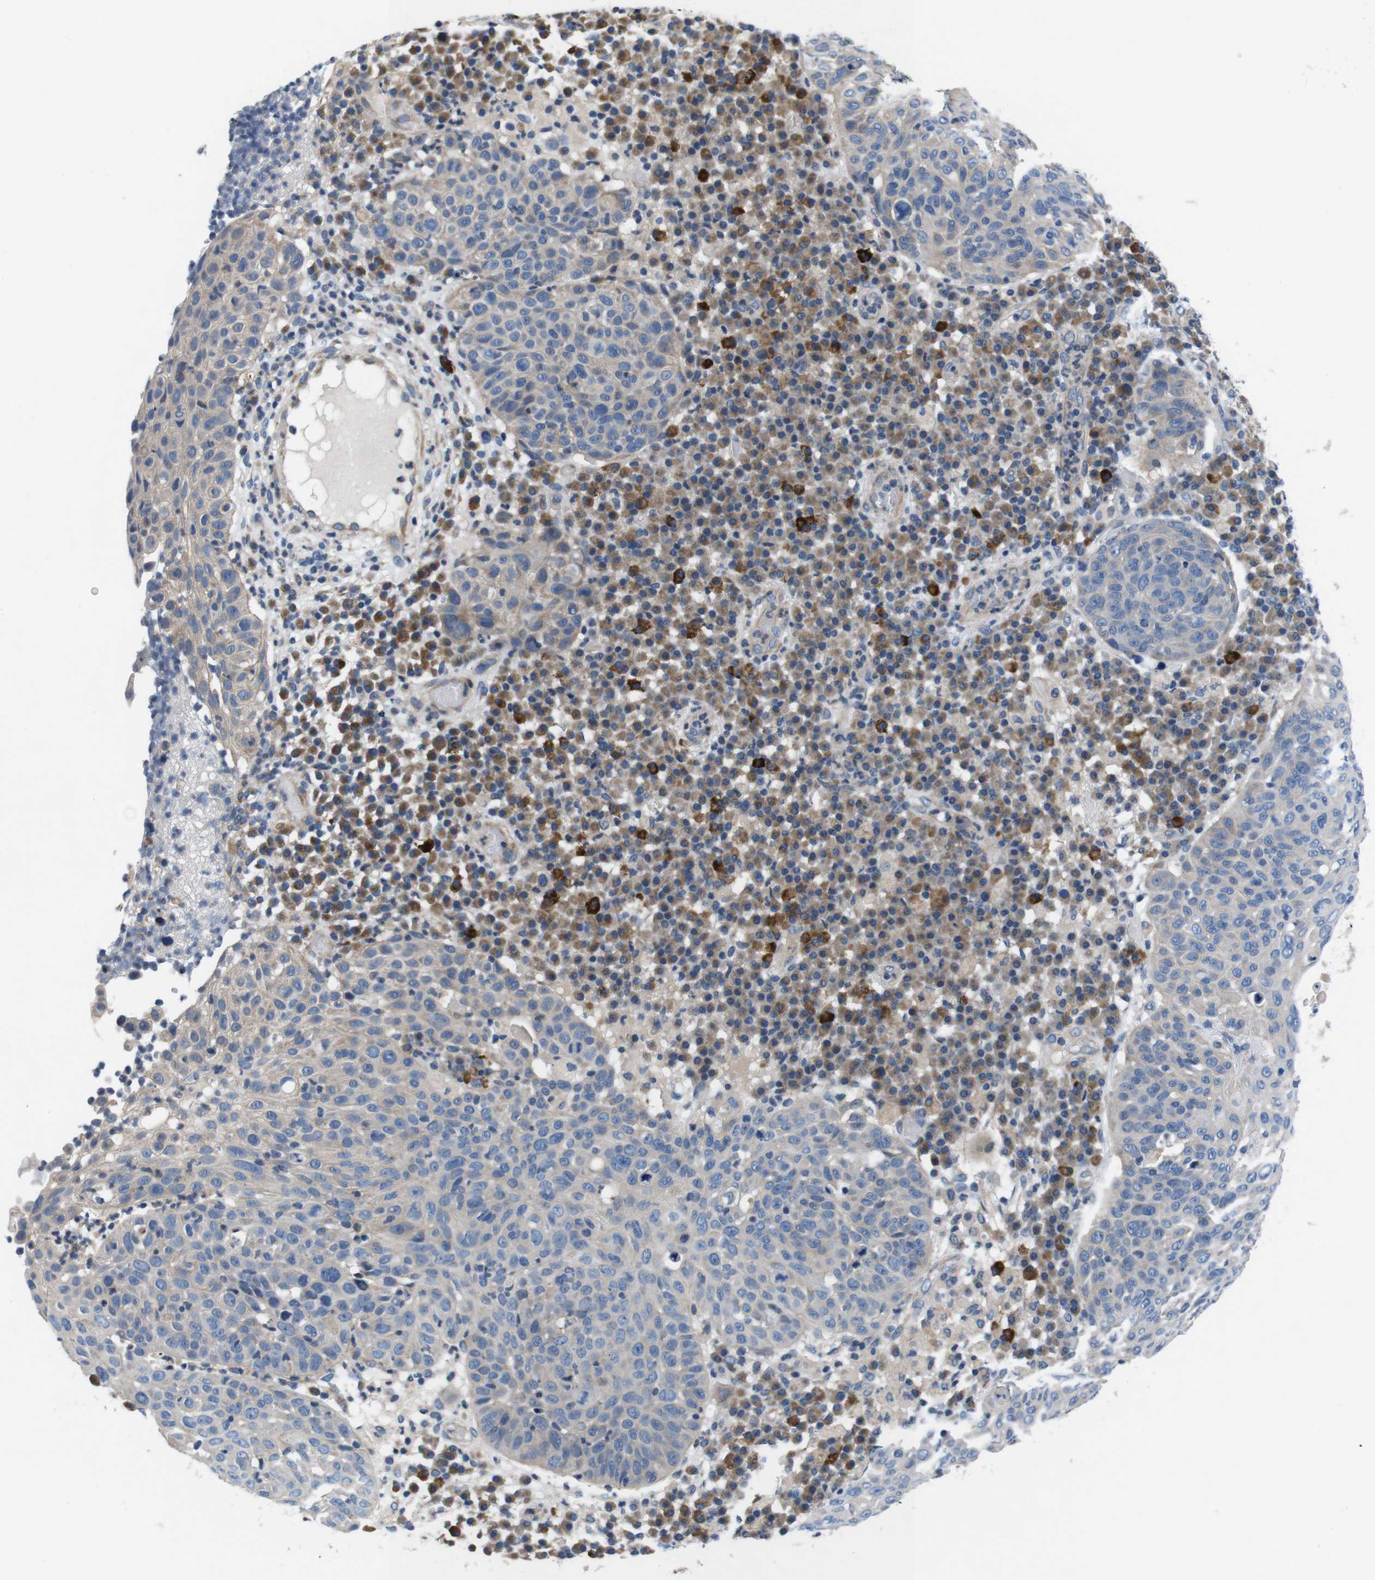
{"staining": {"intensity": "moderate", "quantity": "25%-75%", "location": "cytoplasmic/membranous"}, "tissue": "skin cancer", "cell_type": "Tumor cells", "image_type": "cancer", "snomed": [{"axis": "morphology", "description": "Squamous cell carcinoma in situ, NOS"}, {"axis": "morphology", "description": "Squamous cell carcinoma, NOS"}, {"axis": "topography", "description": "Skin"}], "caption": "A brown stain highlights moderate cytoplasmic/membranous expression of a protein in skin squamous cell carcinoma in situ tumor cells.", "gene": "JAK1", "patient": {"sex": "male", "age": 93}}